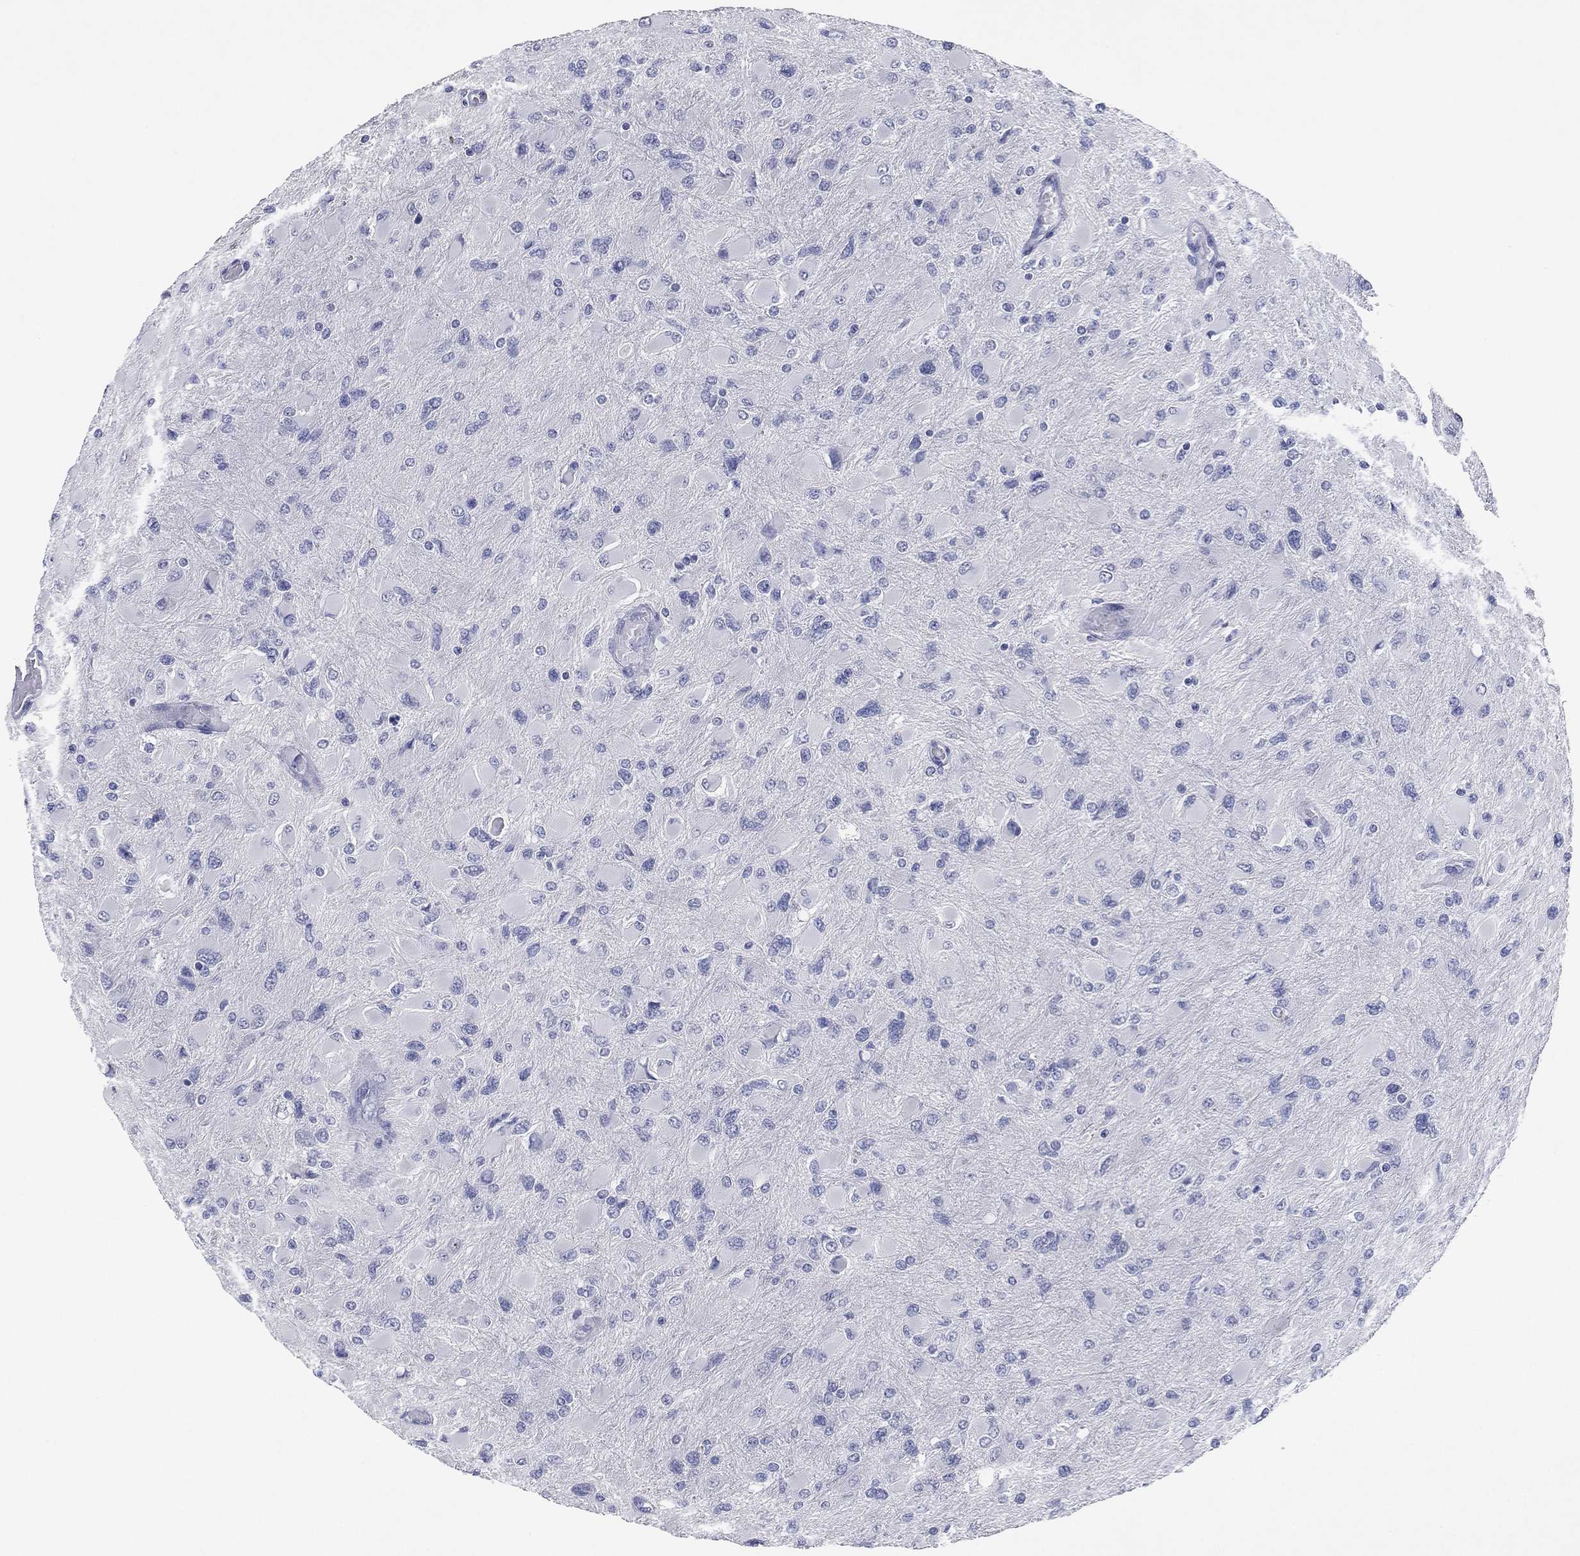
{"staining": {"intensity": "negative", "quantity": "none", "location": "none"}, "tissue": "glioma", "cell_type": "Tumor cells", "image_type": "cancer", "snomed": [{"axis": "morphology", "description": "Glioma, malignant, High grade"}, {"axis": "topography", "description": "Cerebral cortex"}], "caption": "Immunohistochemistry micrograph of human malignant high-grade glioma stained for a protein (brown), which shows no expression in tumor cells.", "gene": "KRT7", "patient": {"sex": "female", "age": 36}}